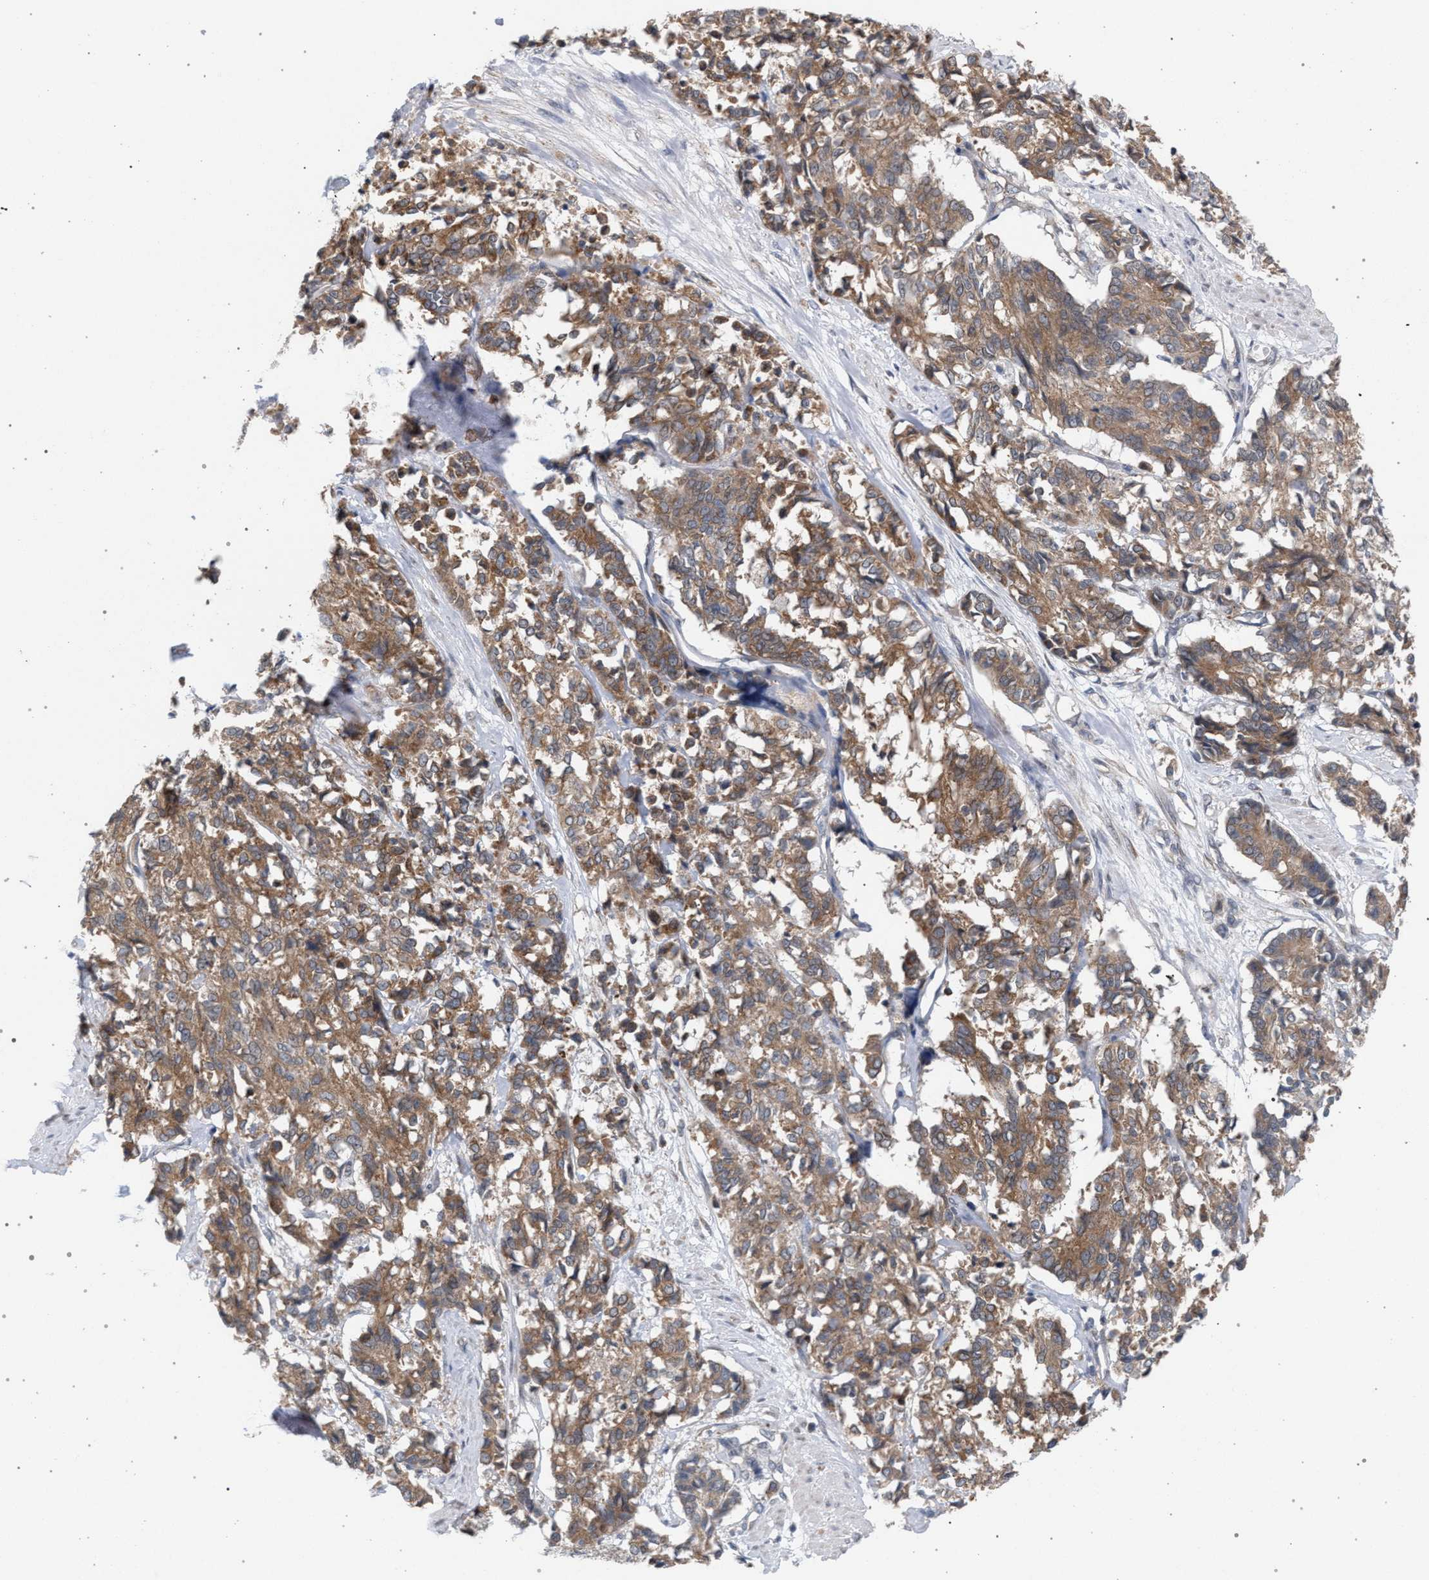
{"staining": {"intensity": "moderate", "quantity": ">75%", "location": "cytoplasmic/membranous"}, "tissue": "cervical cancer", "cell_type": "Tumor cells", "image_type": "cancer", "snomed": [{"axis": "morphology", "description": "Squamous cell carcinoma, NOS"}, {"axis": "topography", "description": "Cervix"}], "caption": "Squamous cell carcinoma (cervical) stained with a protein marker exhibits moderate staining in tumor cells.", "gene": "ARPC5L", "patient": {"sex": "female", "age": 35}}